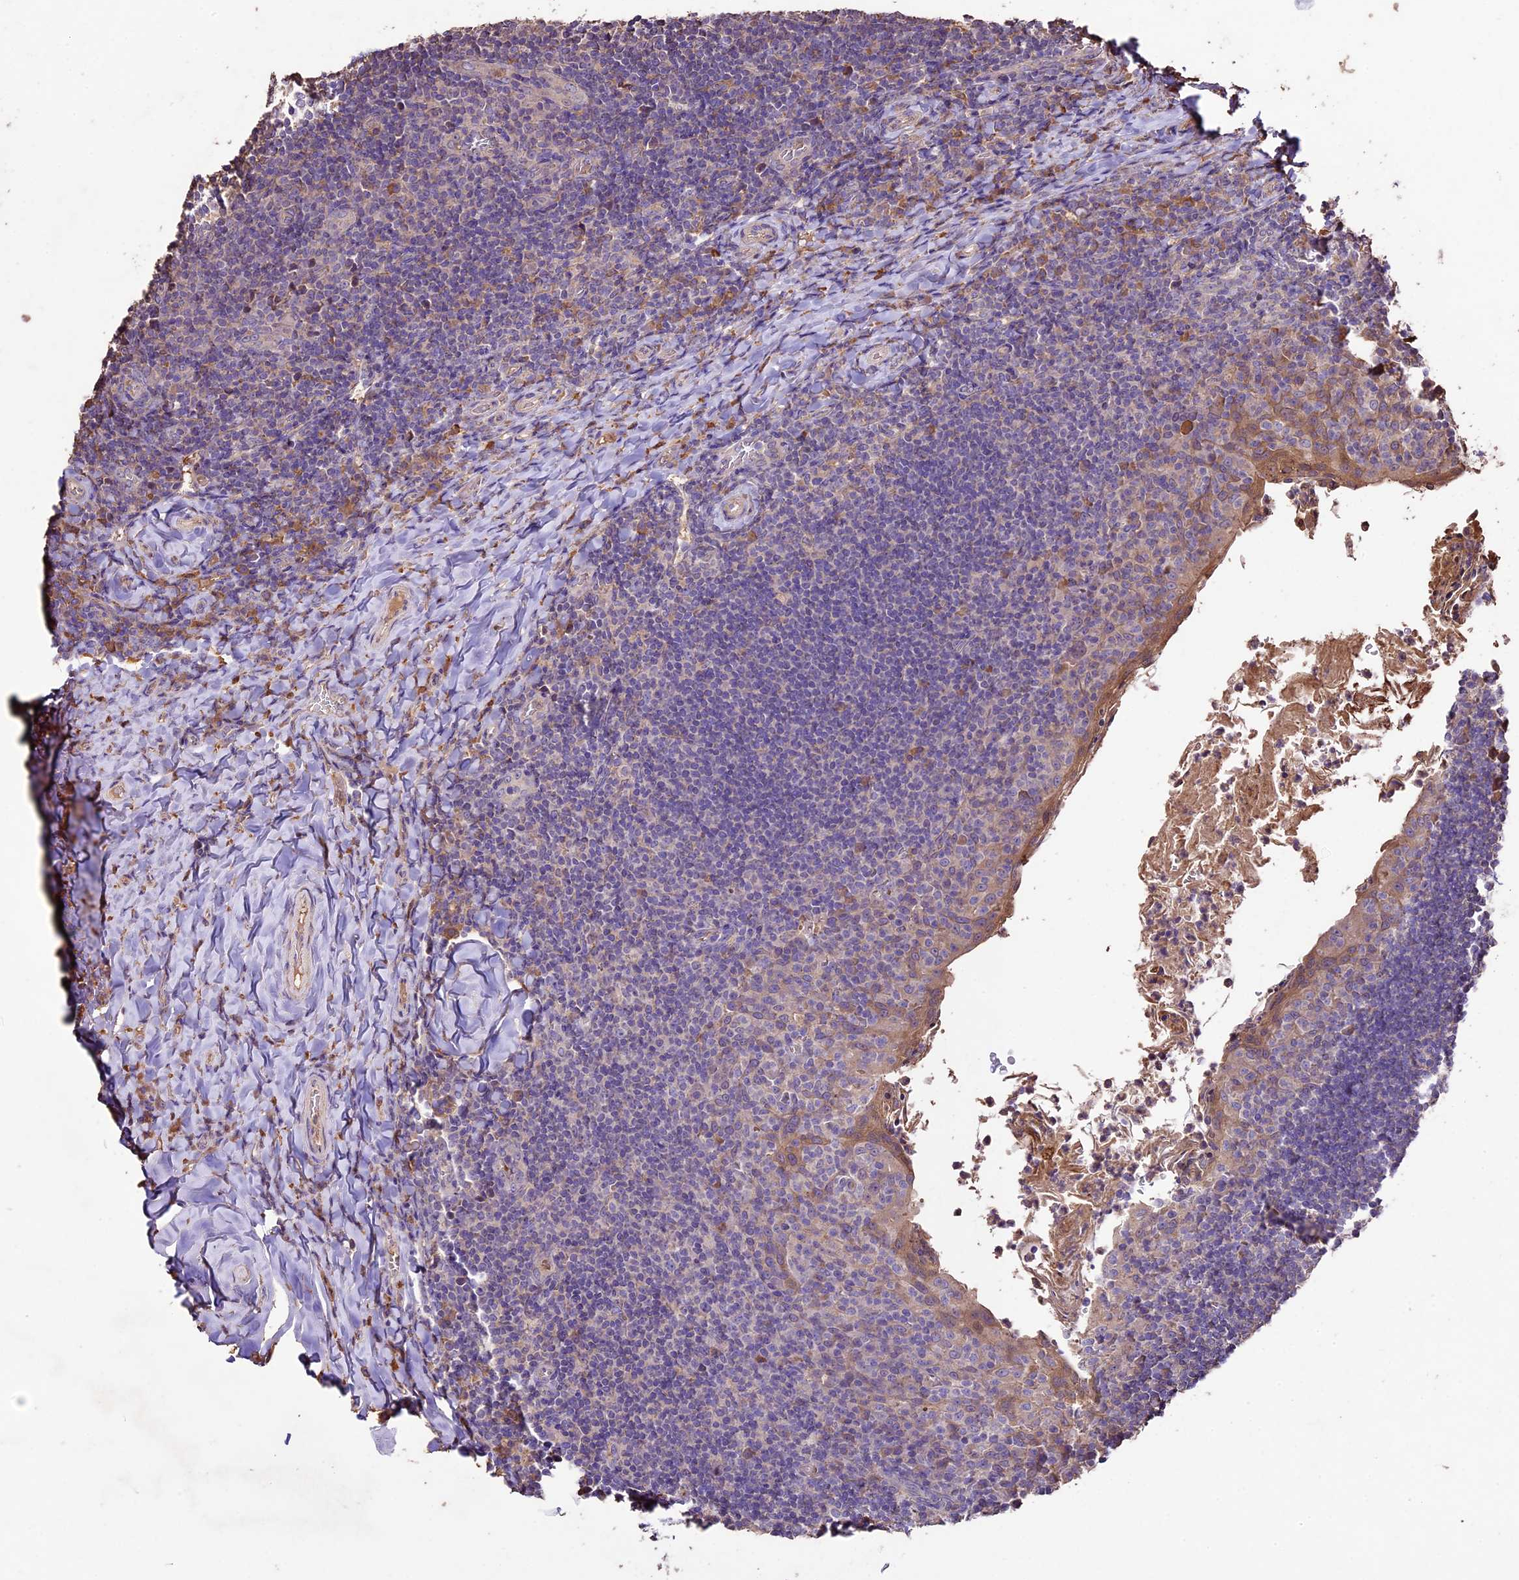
{"staining": {"intensity": "negative", "quantity": "none", "location": "none"}, "tissue": "tonsil", "cell_type": "Germinal center cells", "image_type": "normal", "snomed": [{"axis": "morphology", "description": "Normal tissue, NOS"}, {"axis": "topography", "description": "Tonsil"}], "caption": "Tonsil was stained to show a protein in brown. There is no significant positivity in germinal center cells. The staining was performed using DAB to visualize the protein expression in brown, while the nuclei were stained in blue with hematoxylin (Magnification: 20x).", "gene": "CRLF1", "patient": {"sex": "female", "age": 10}}